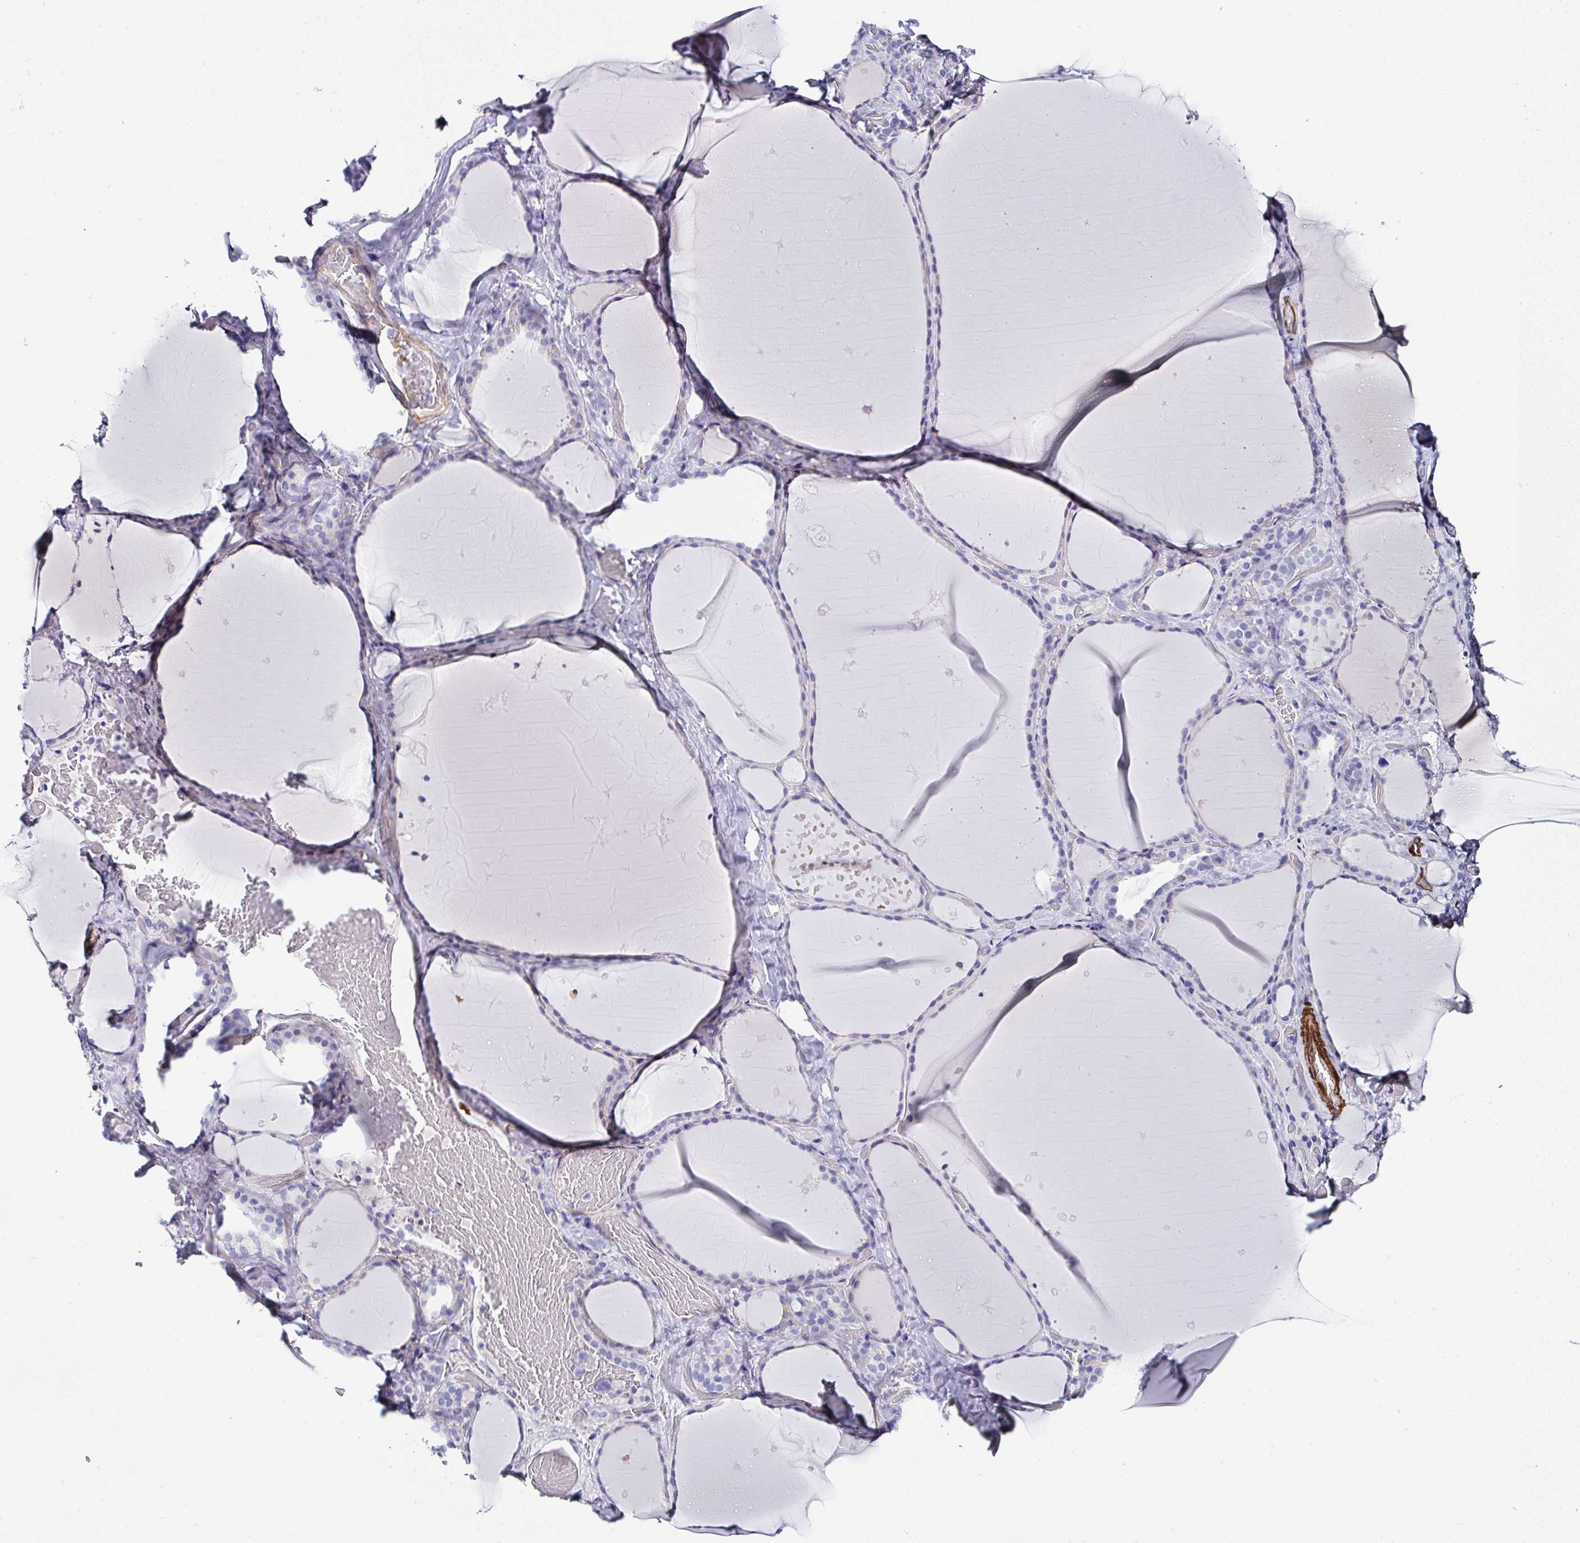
{"staining": {"intensity": "negative", "quantity": "none", "location": "none"}, "tissue": "thyroid gland", "cell_type": "Glandular cells", "image_type": "normal", "snomed": [{"axis": "morphology", "description": "Normal tissue, NOS"}, {"axis": "topography", "description": "Thyroid gland"}], "caption": "This image is of benign thyroid gland stained with immunohistochemistry (IHC) to label a protein in brown with the nuclei are counter-stained blue. There is no positivity in glandular cells. Nuclei are stained in blue.", "gene": "PPFIA4", "patient": {"sex": "female", "age": 36}}